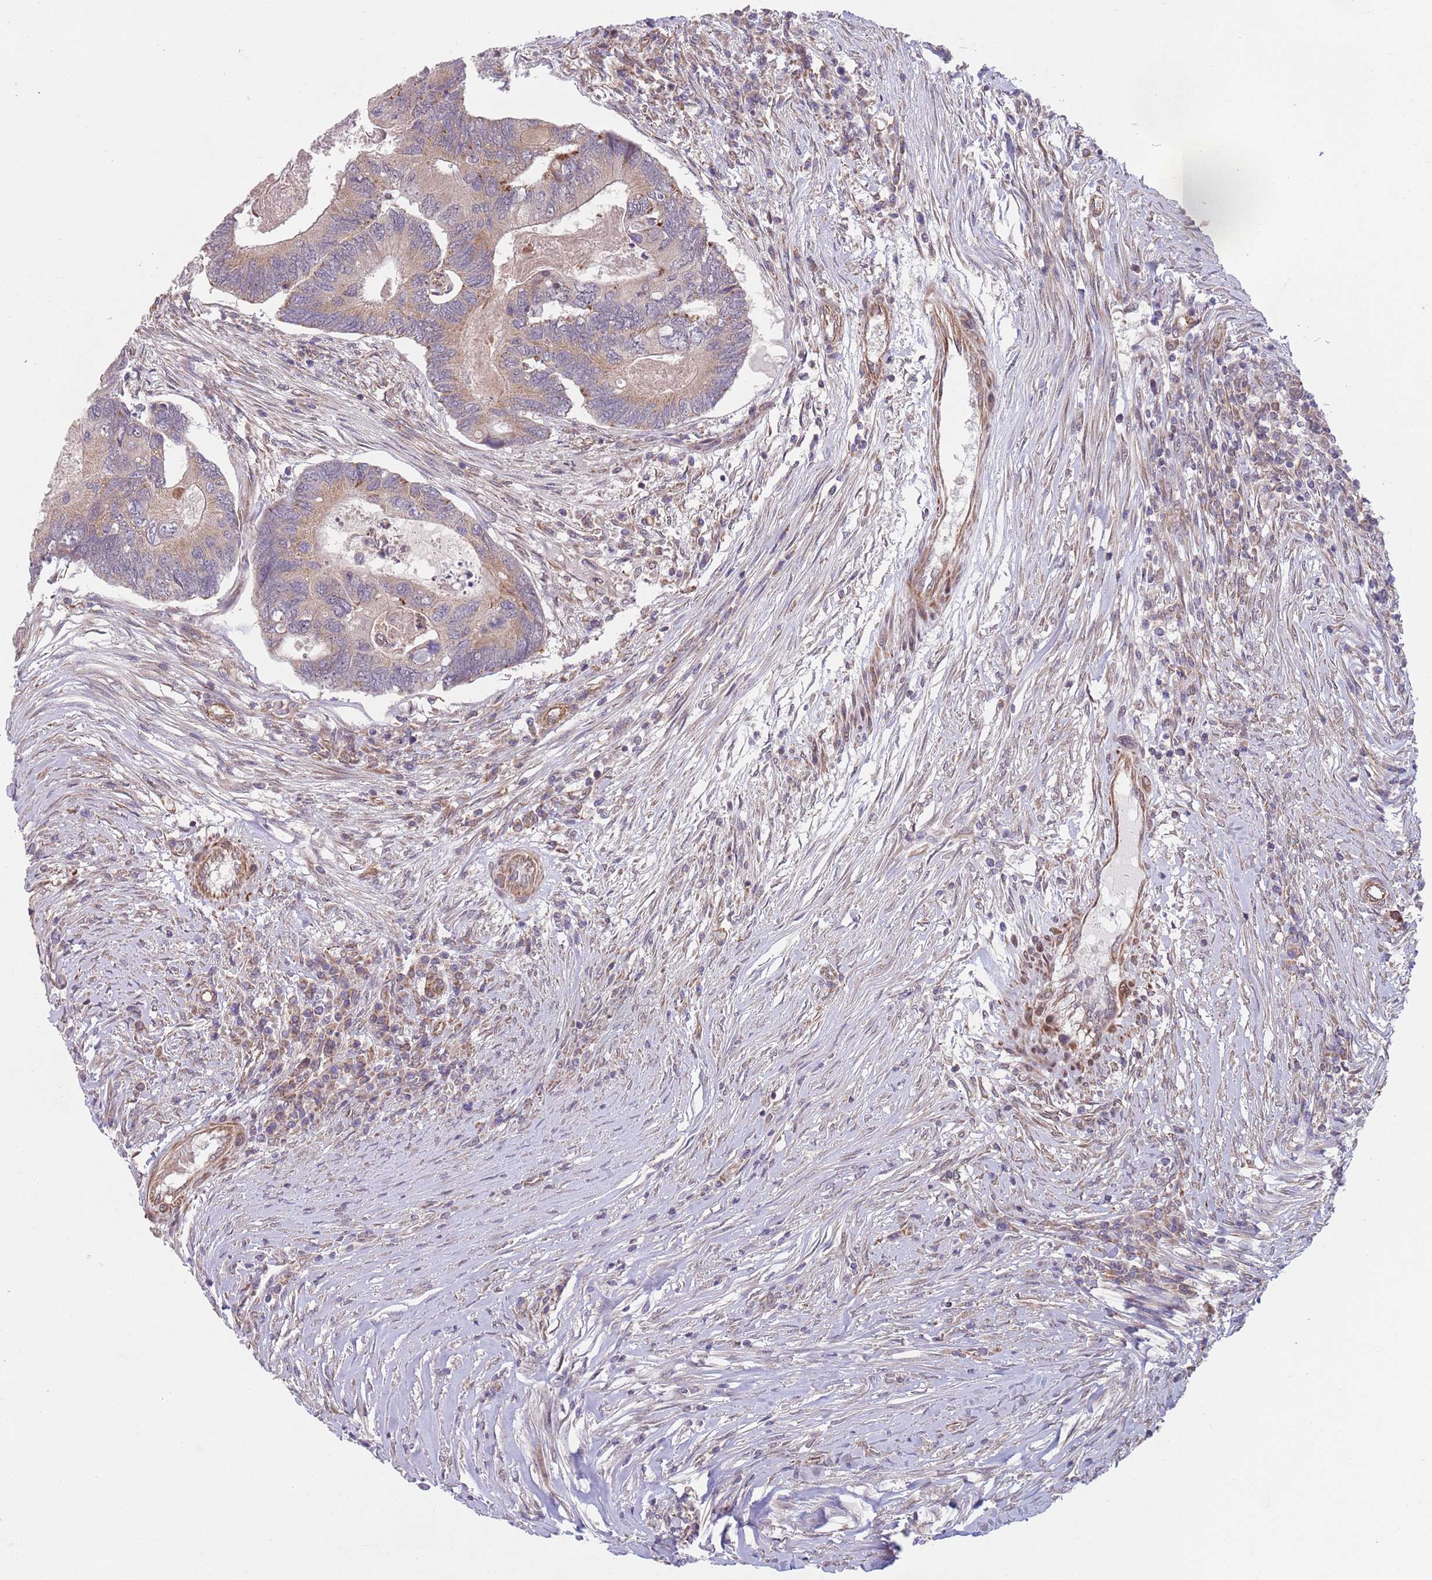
{"staining": {"intensity": "weak", "quantity": "25%-75%", "location": "cytoplasmic/membranous"}, "tissue": "colorectal cancer", "cell_type": "Tumor cells", "image_type": "cancer", "snomed": [{"axis": "morphology", "description": "Adenocarcinoma, NOS"}, {"axis": "topography", "description": "Colon"}], "caption": "Immunohistochemical staining of adenocarcinoma (colorectal) demonstrates low levels of weak cytoplasmic/membranous expression in about 25%-75% of tumor cells. (Stains: DAB in brown, nuclei in blue, Microscopy: brightfield microscopy at high magnification).", "gene": "CHD9", "patient": {"sex": "female", "age": 67}}